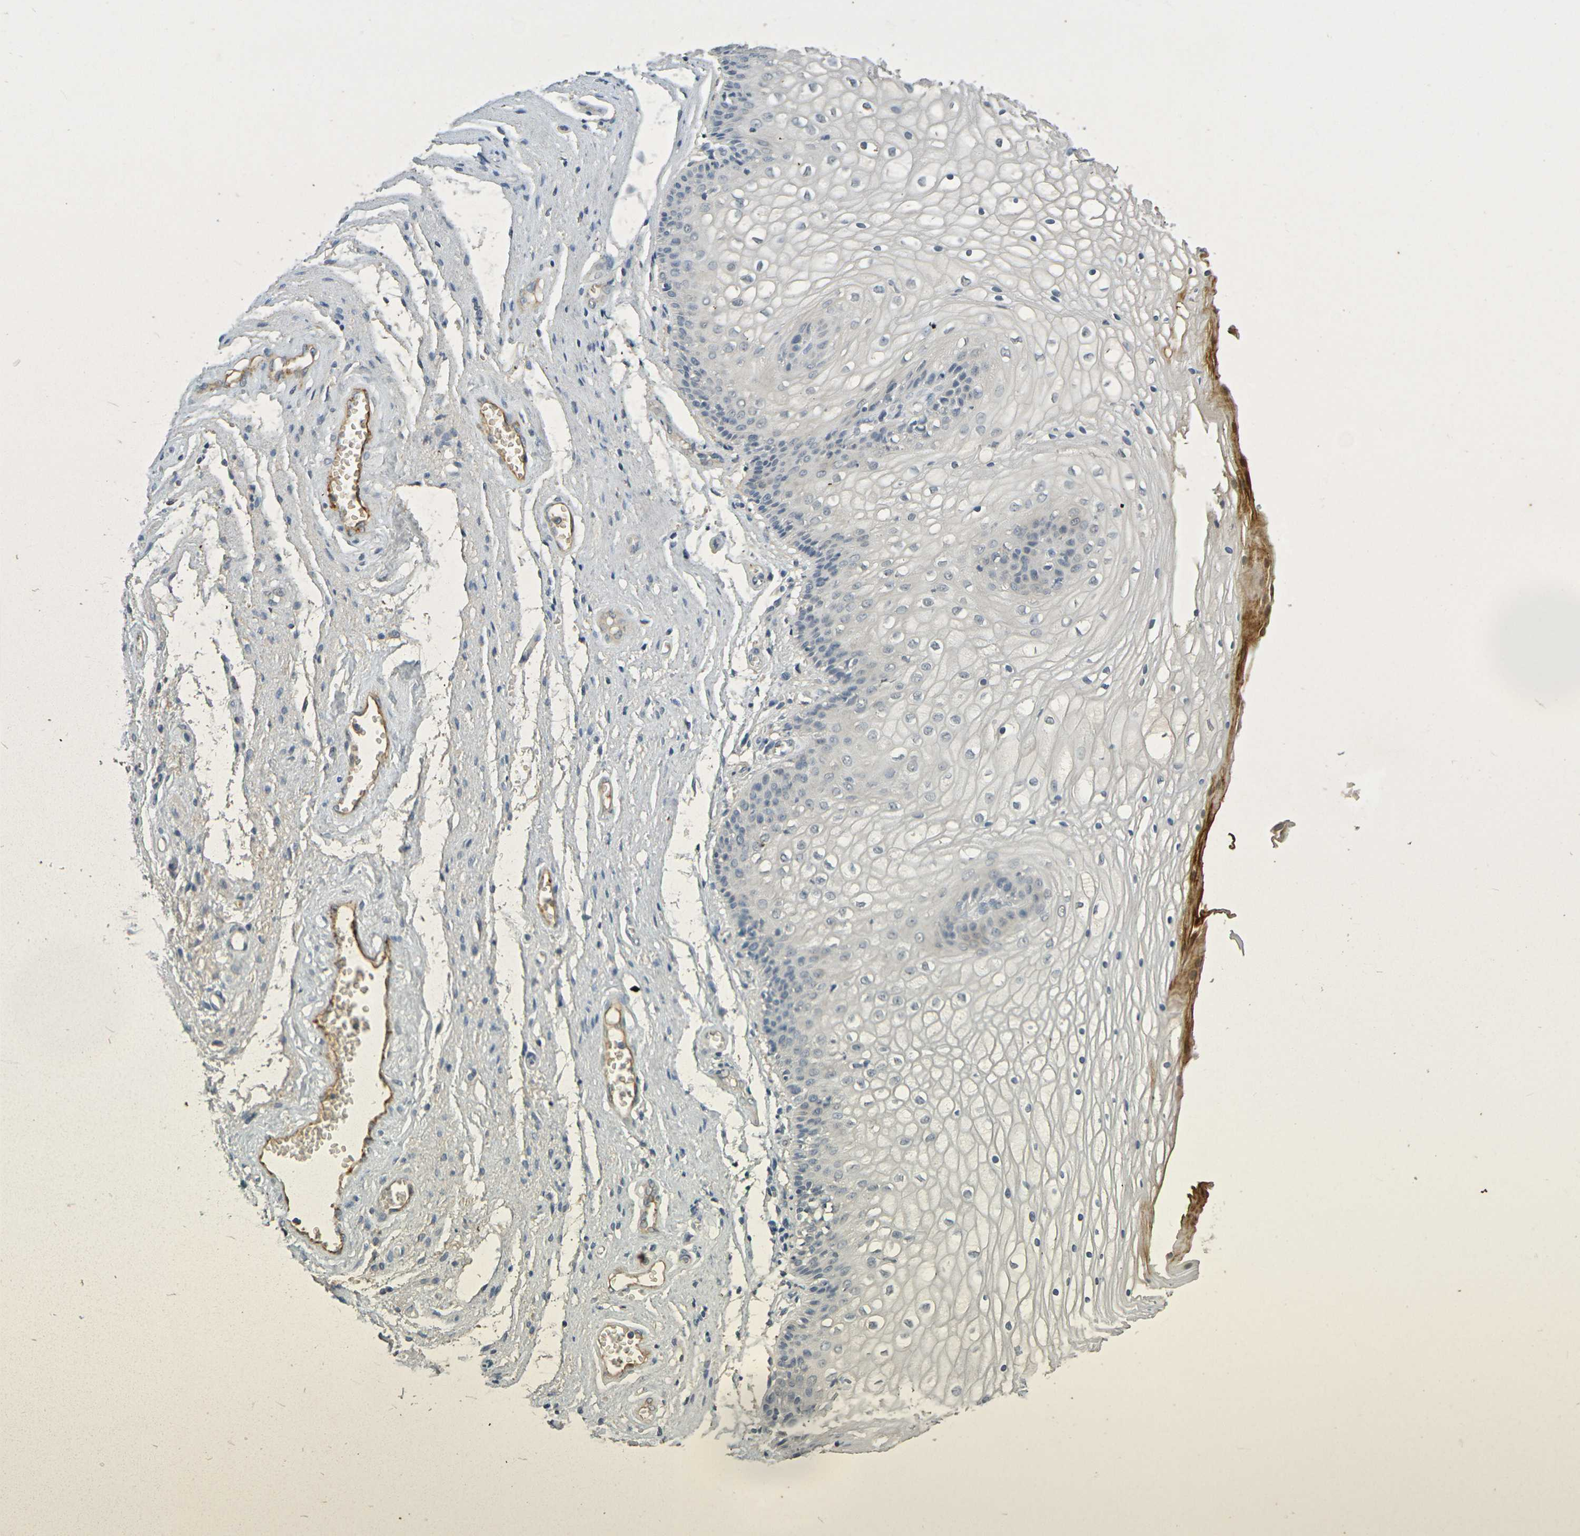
{"staining": {"intensity": "negative", "quantity": "none", "location": "none"}, "tissue": "vagina", "cell_type": "Squamous epithelial cells", "image_type": "normal", "snomed": [{"axis": "morphology", "description": "Normal tissue, NOS"}, {"axis": "topography", "description": "Vagina"}], "caption": "Image shows no significant protein expression in squamous epithelial cells of benign vagina.", "gene": "IL10", "patient": {"sex": "female", "age": 34}}